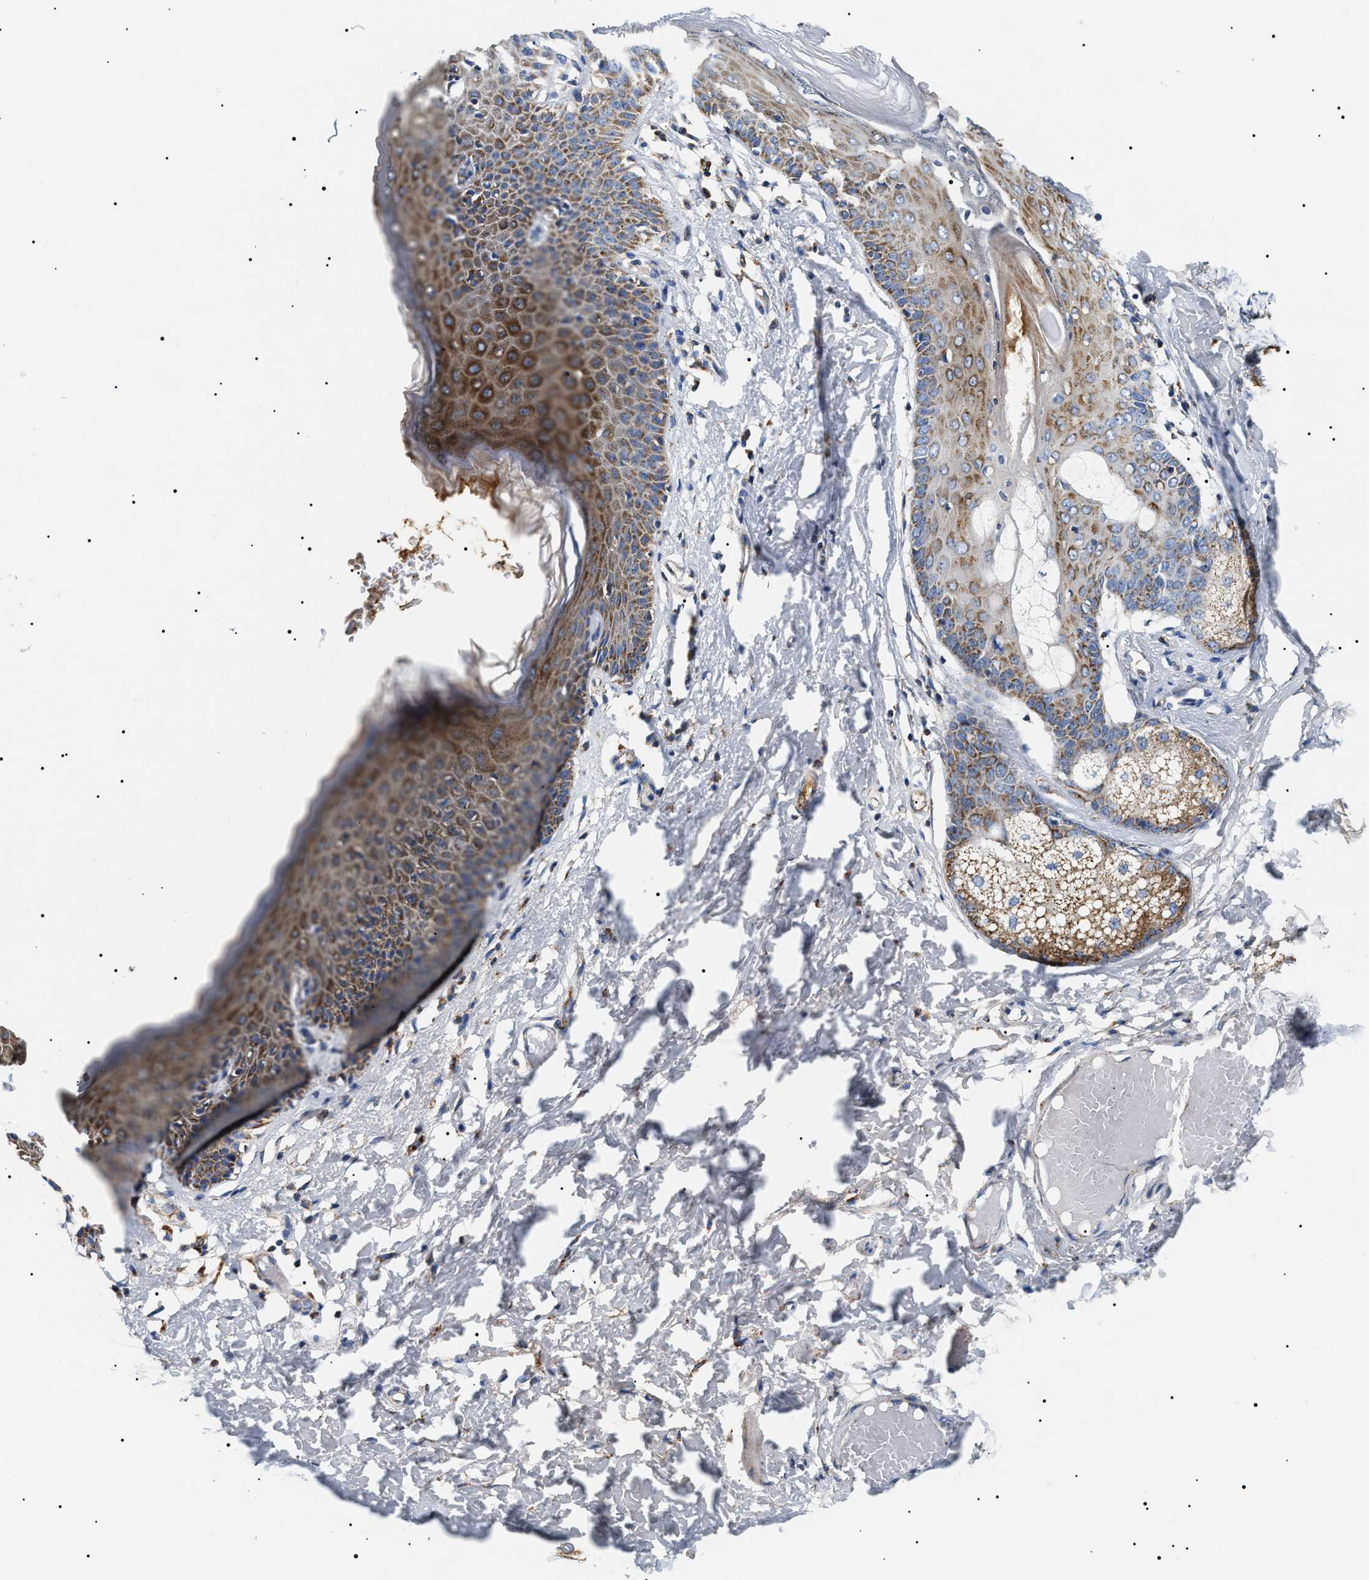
{"staining": {"intensity": "moderate", "quantity": ">75%", "location": "cytoplasmic/membranous"}, "tissue": "skin", "cell_type": "Epidermal cells", "image_type": "normal", "snomed": [{"axis": "morphology", "description": "Normal tissue, NOS"}, {"axis": "topography", "description": "Vulva"}], "caption": "DAB immunohistochemical staining of benign human skin displays moderate cytoplasmic/membranous protein expression in about >75% of epidermal cells.", "gene": "OXSM", "patient": {"sex": "female", "age": 66}}